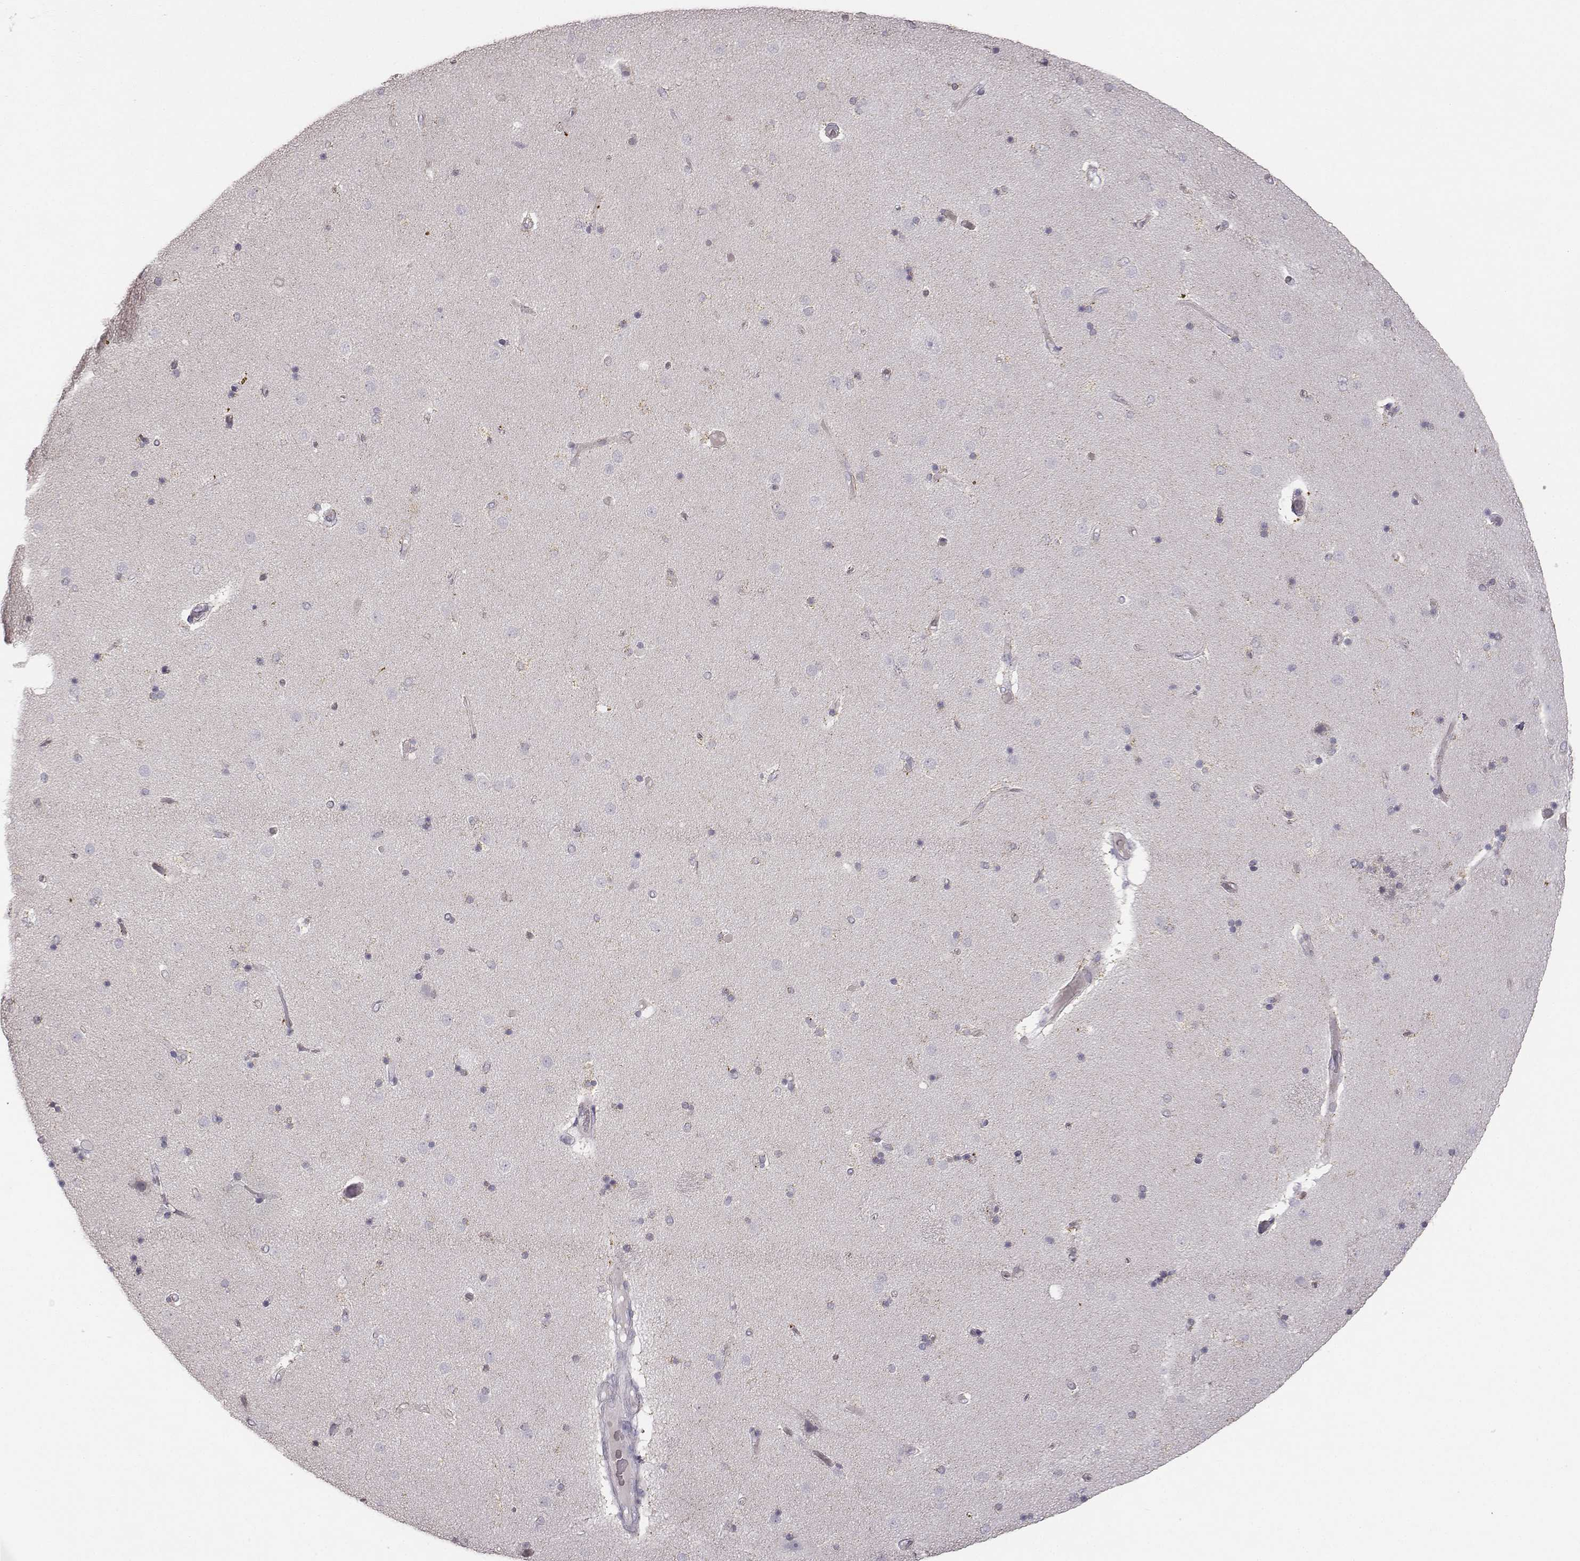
{"staining": {"intensity": "negative", "quantity": "none", "location": "none"}, "tissue": "caudate", "cell_type": "Glial cells", "image_type": "normal", "snomed": [{"axis": "morphology", "description": "Normal tissue, NOS"}, {"axis": "topography", "description": "Lateral ventricle wall"}], "caption": "Immunohistochemical staining of benign human caudate displays no significant staining in glial cells.", "gene": "ABCD3", "patient": {"sex": "female", "age": 71}}